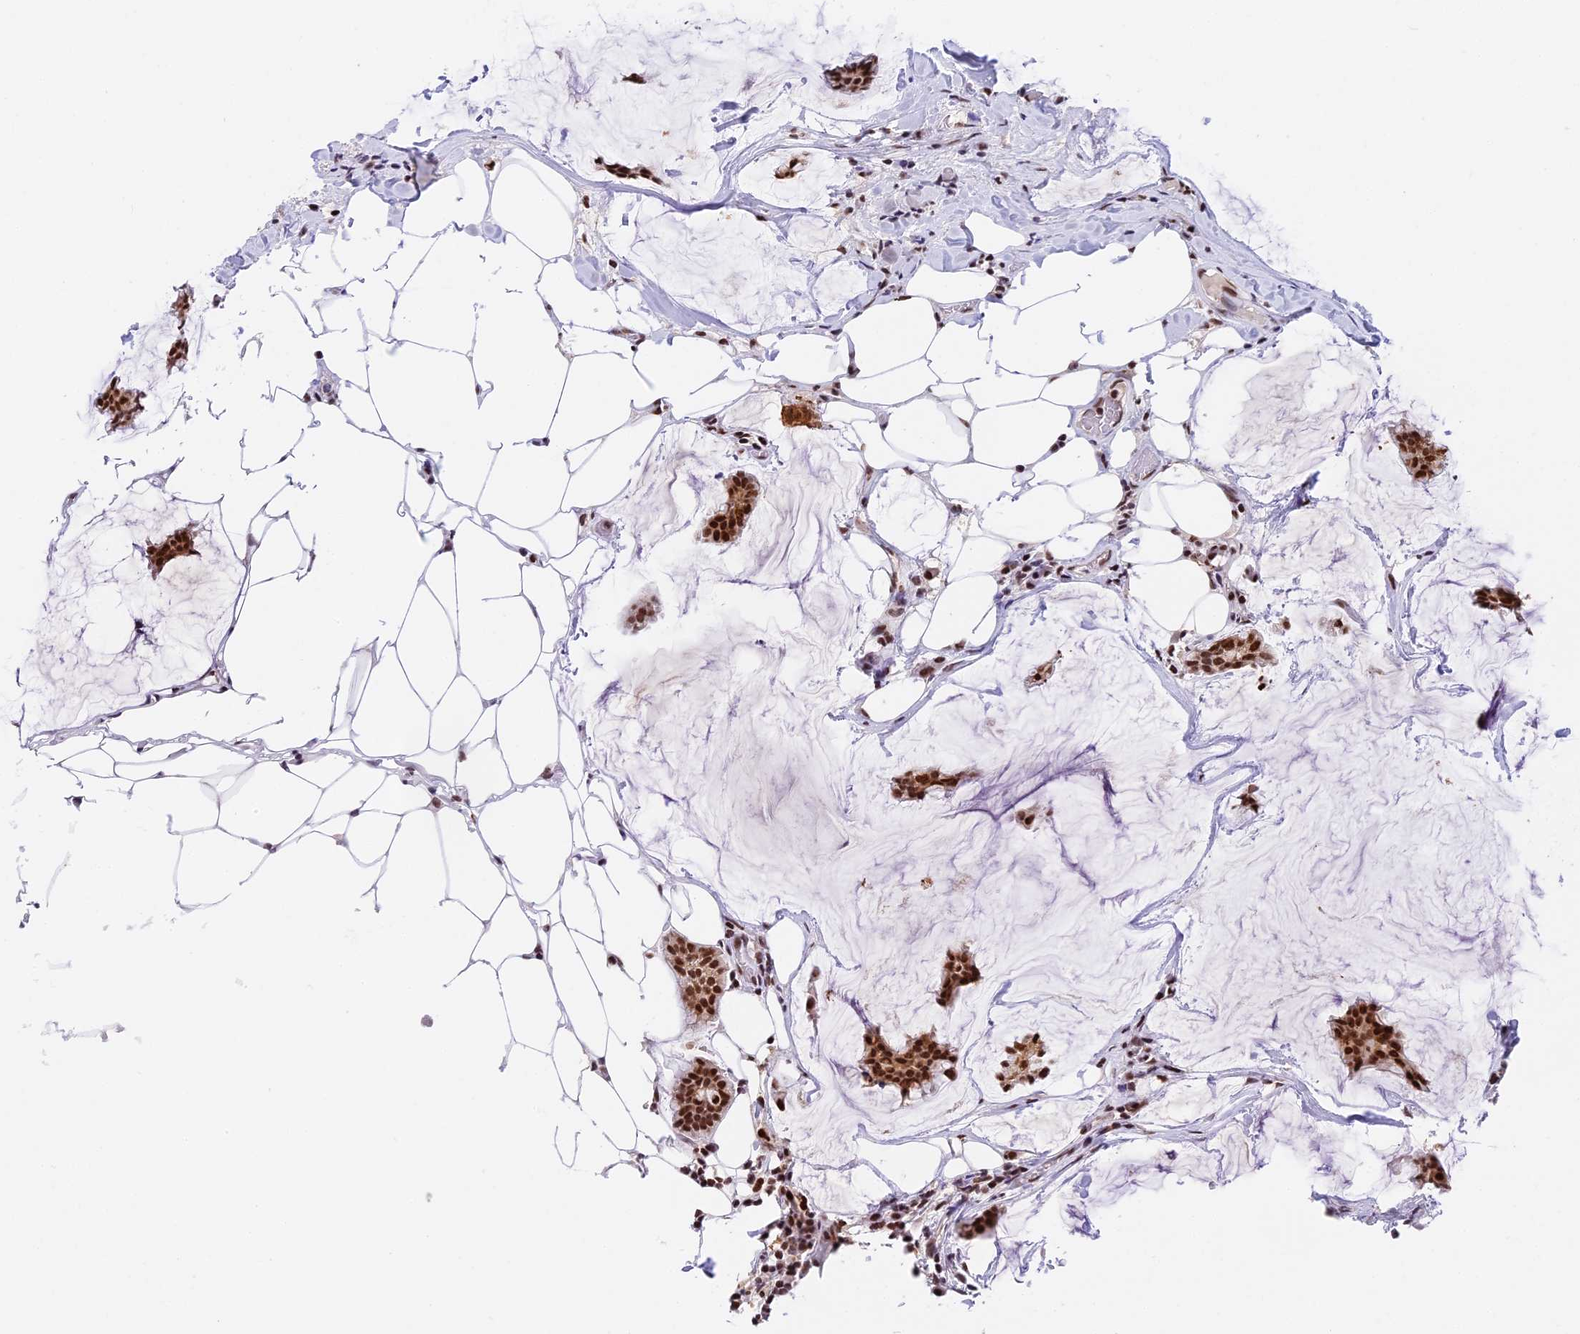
{"staining": {"intensity": "strong", "quantity": ">75%", "location": "nuclear"}, "tissue": "breast cancer", "cell_type": "Tumor cells", "image_type": "cancer", "snomed": [{"axis": "morphology", "description": "Duct carcinoma"}, {"axis": "topography", "description": "Breast"}], "caption": "A brown stain shows strong nuclear staining of a protein in breast cancer tumor cells. (Stains: DAB (3,3'-diaminobenzidine) in brown, nuclei in blue, Microscopy: brightfield microscopy at high magnification).", "gene": "SBNO1", "patient": {"sex": "female", "age": 93}}